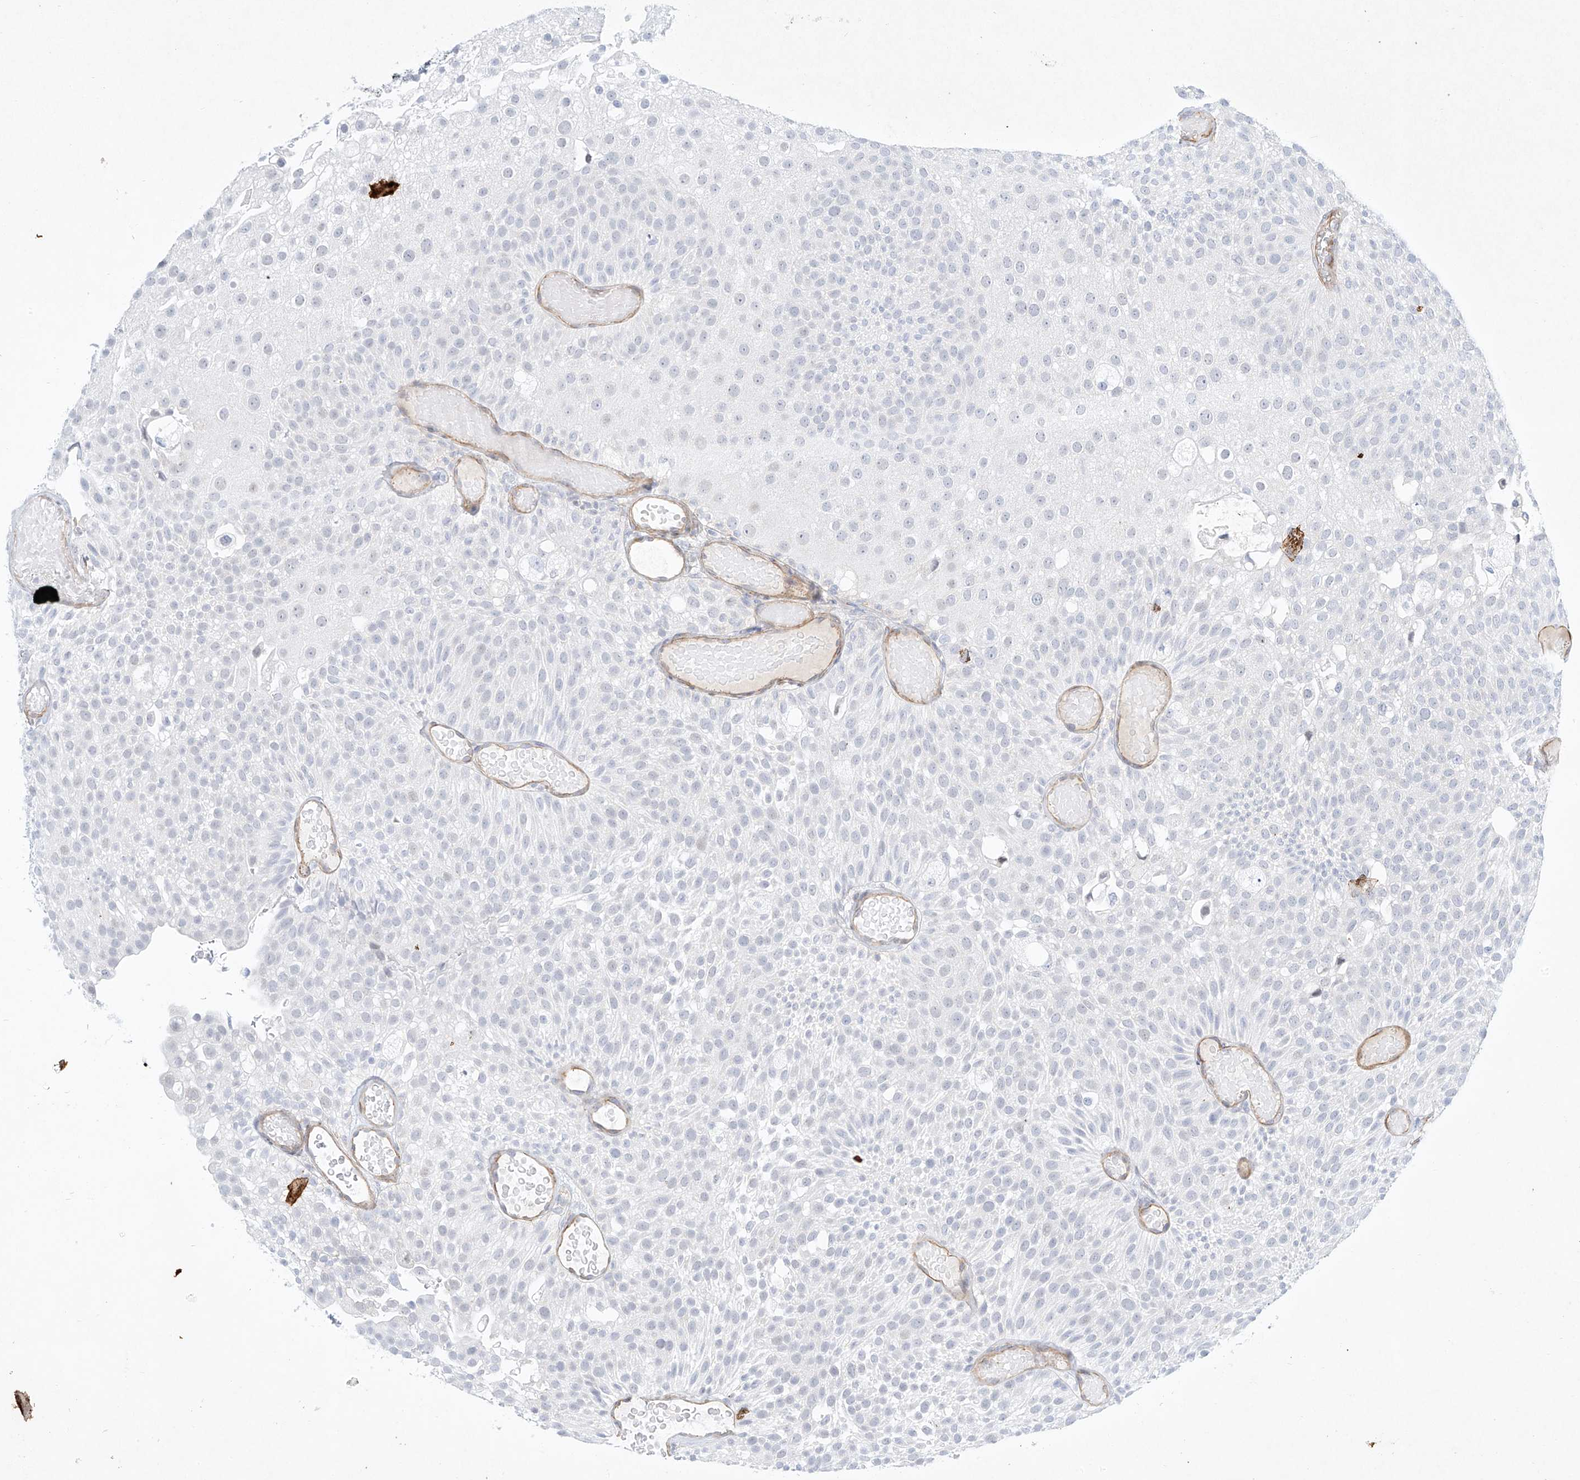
{"staining": {"intensity": "negative", "quantity": "none", "location": "none"}, "tissue": "urothelial cancer", "cell_type": "Tumor cells", "image_type": "cancer", "snomed": [{"axis": "morphology", "description": "Urothelial carcinoma, Low grade"}, {"axis": "topography", "description": "Urinary bladder"}], "caption": "This is an IHC histopathology image of human urothelial cancer. There is no positivity in tumor cells.", "gene": "REEP2", "patient": {"sex": "male", "age": 78}}